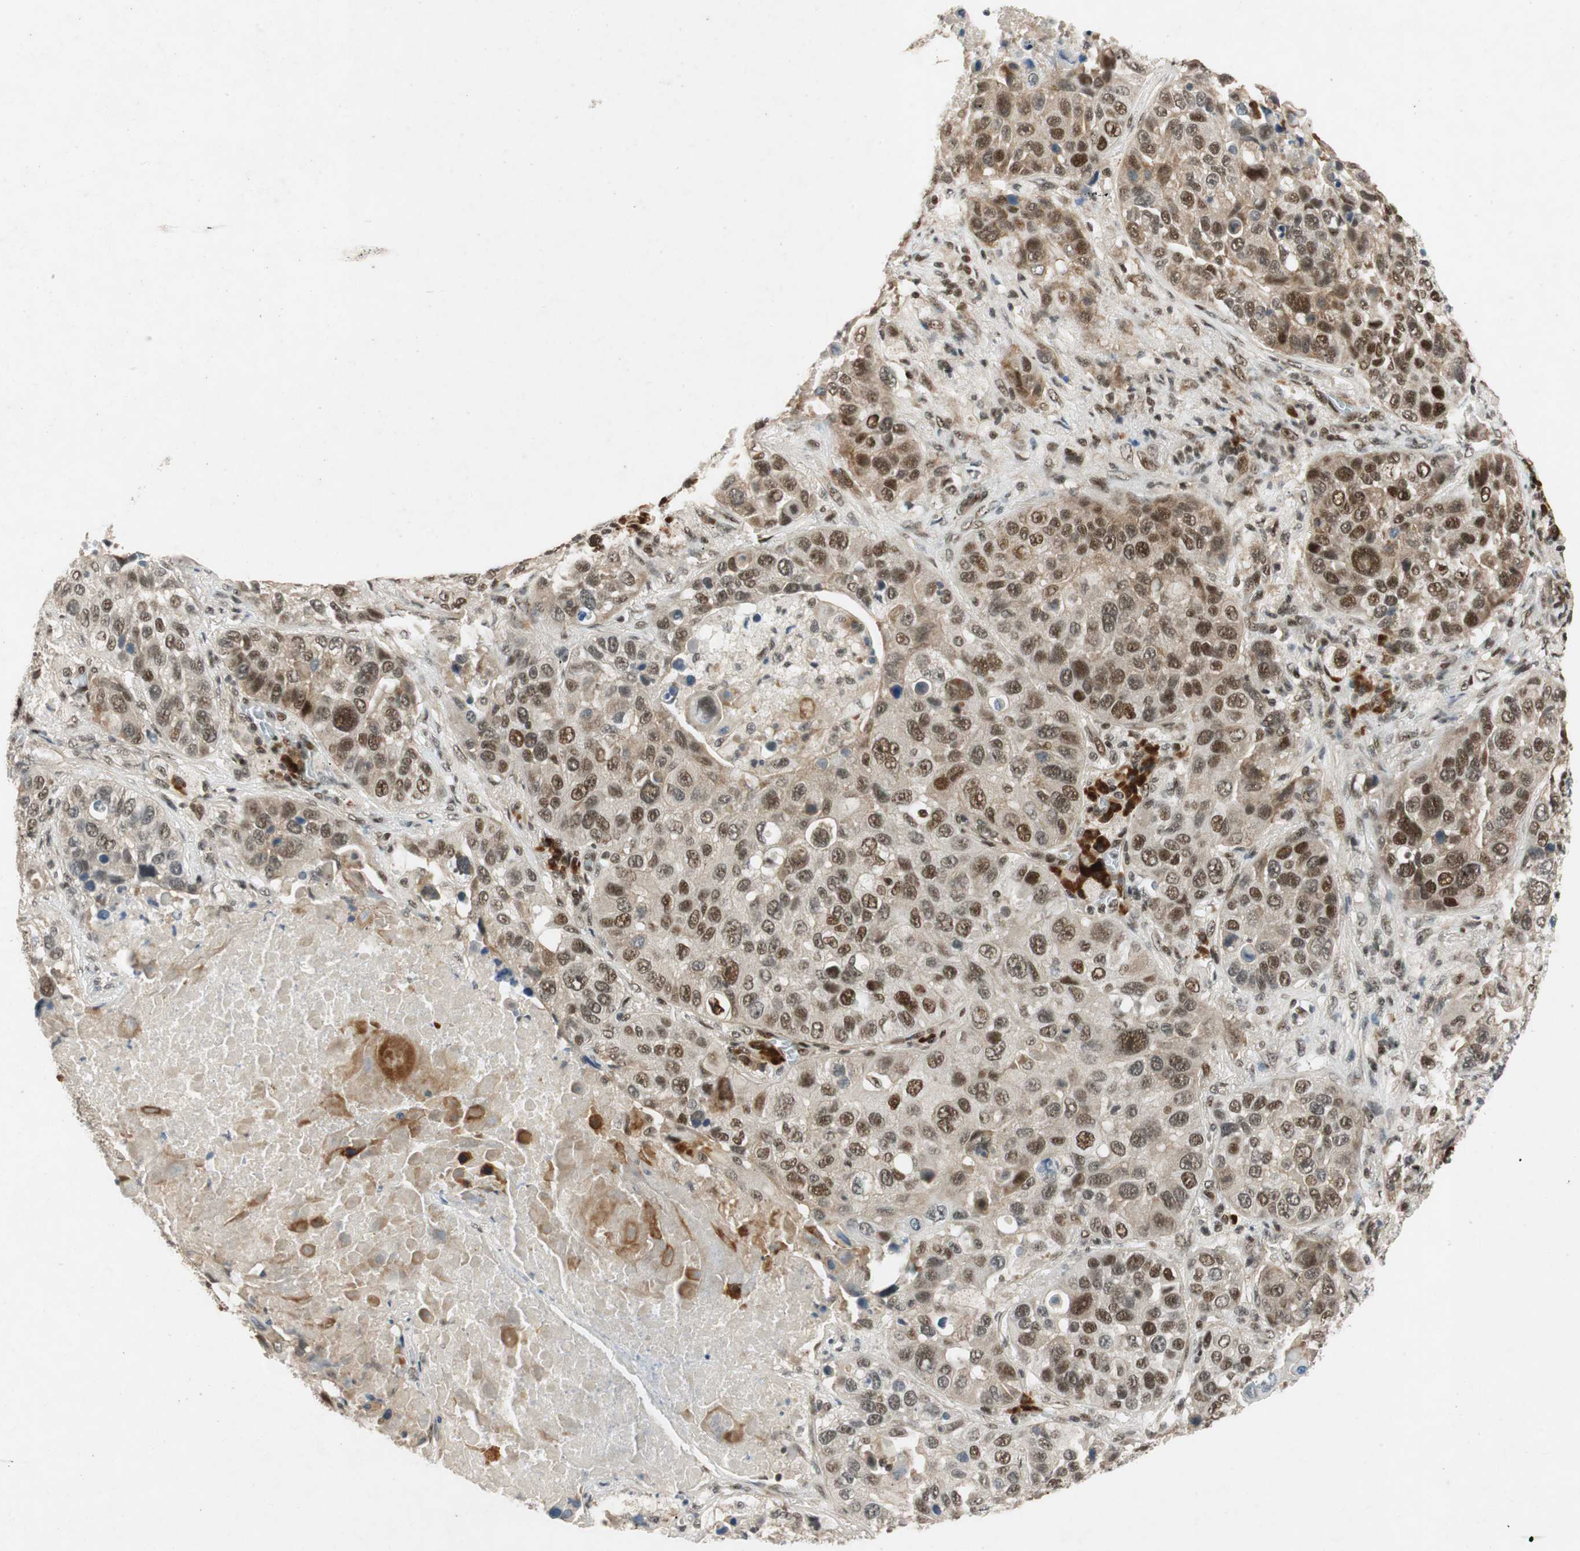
{"staining": {"intensity": "strong", "quantity": ">75%", "location": "nuclear"}, "tissue": "lung cancer", "cell_type": "Tumor cells", "image_type": "cancer", "snomed": [{"axis": "morphology", "description": "Squamous cell carcinoma, NOS"}, {"axis": "topography", "description": "Lung"}], "caption": "DAB immunohistochemical staining of lung cancer (squamous cell carcinoma) reveals strong nuclear protein staining in approximately >75% of tumor cells.", "gene": "NCBP3", "patient": {"sex": "male", "age": 57}}